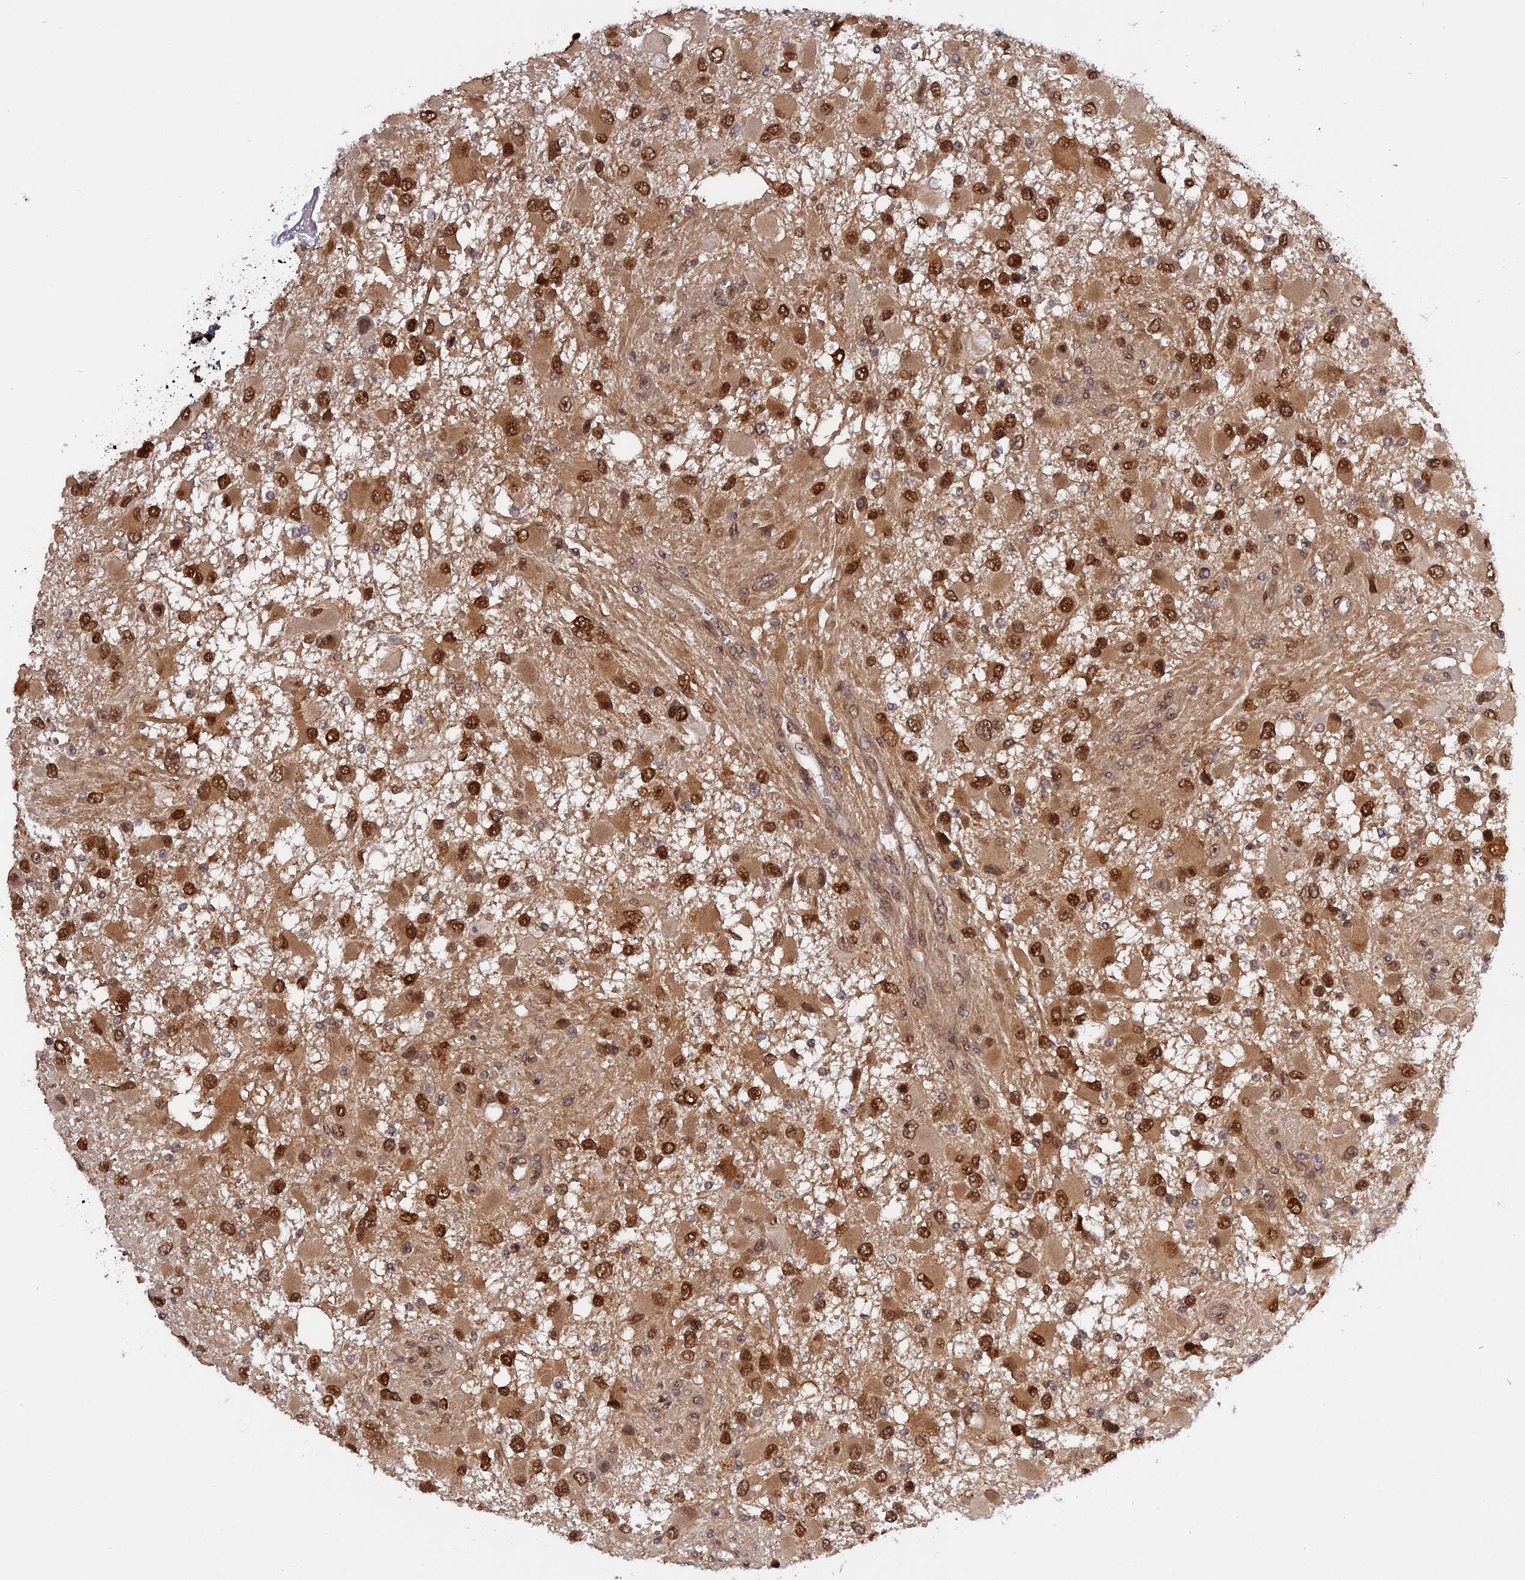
{"staining": {"intensity": "strong", "quantity": ">75%", "location": "cytoplasmic/membranous,nuclear"}, "tissue": "glioma", "cell_type": "Tumor cells", "image_type": "cancer", "snomed": [{"axis": "morphology", "description": "Glioma, malignant, High grade"}, {"axis": "topography", "description": "Brain"}], "caption": "Glioma stained with DAB (3,3'-diaminobenzidine) IHC shows high levels of strong cytoplasmic/membranous and nuclear staining in about >75% of tumor cells. The protein of interest is shown in brown color, while the nuclei are stained blue.", "gene": "ZNF428", "patient": {"sex": "male", "age": 53}}